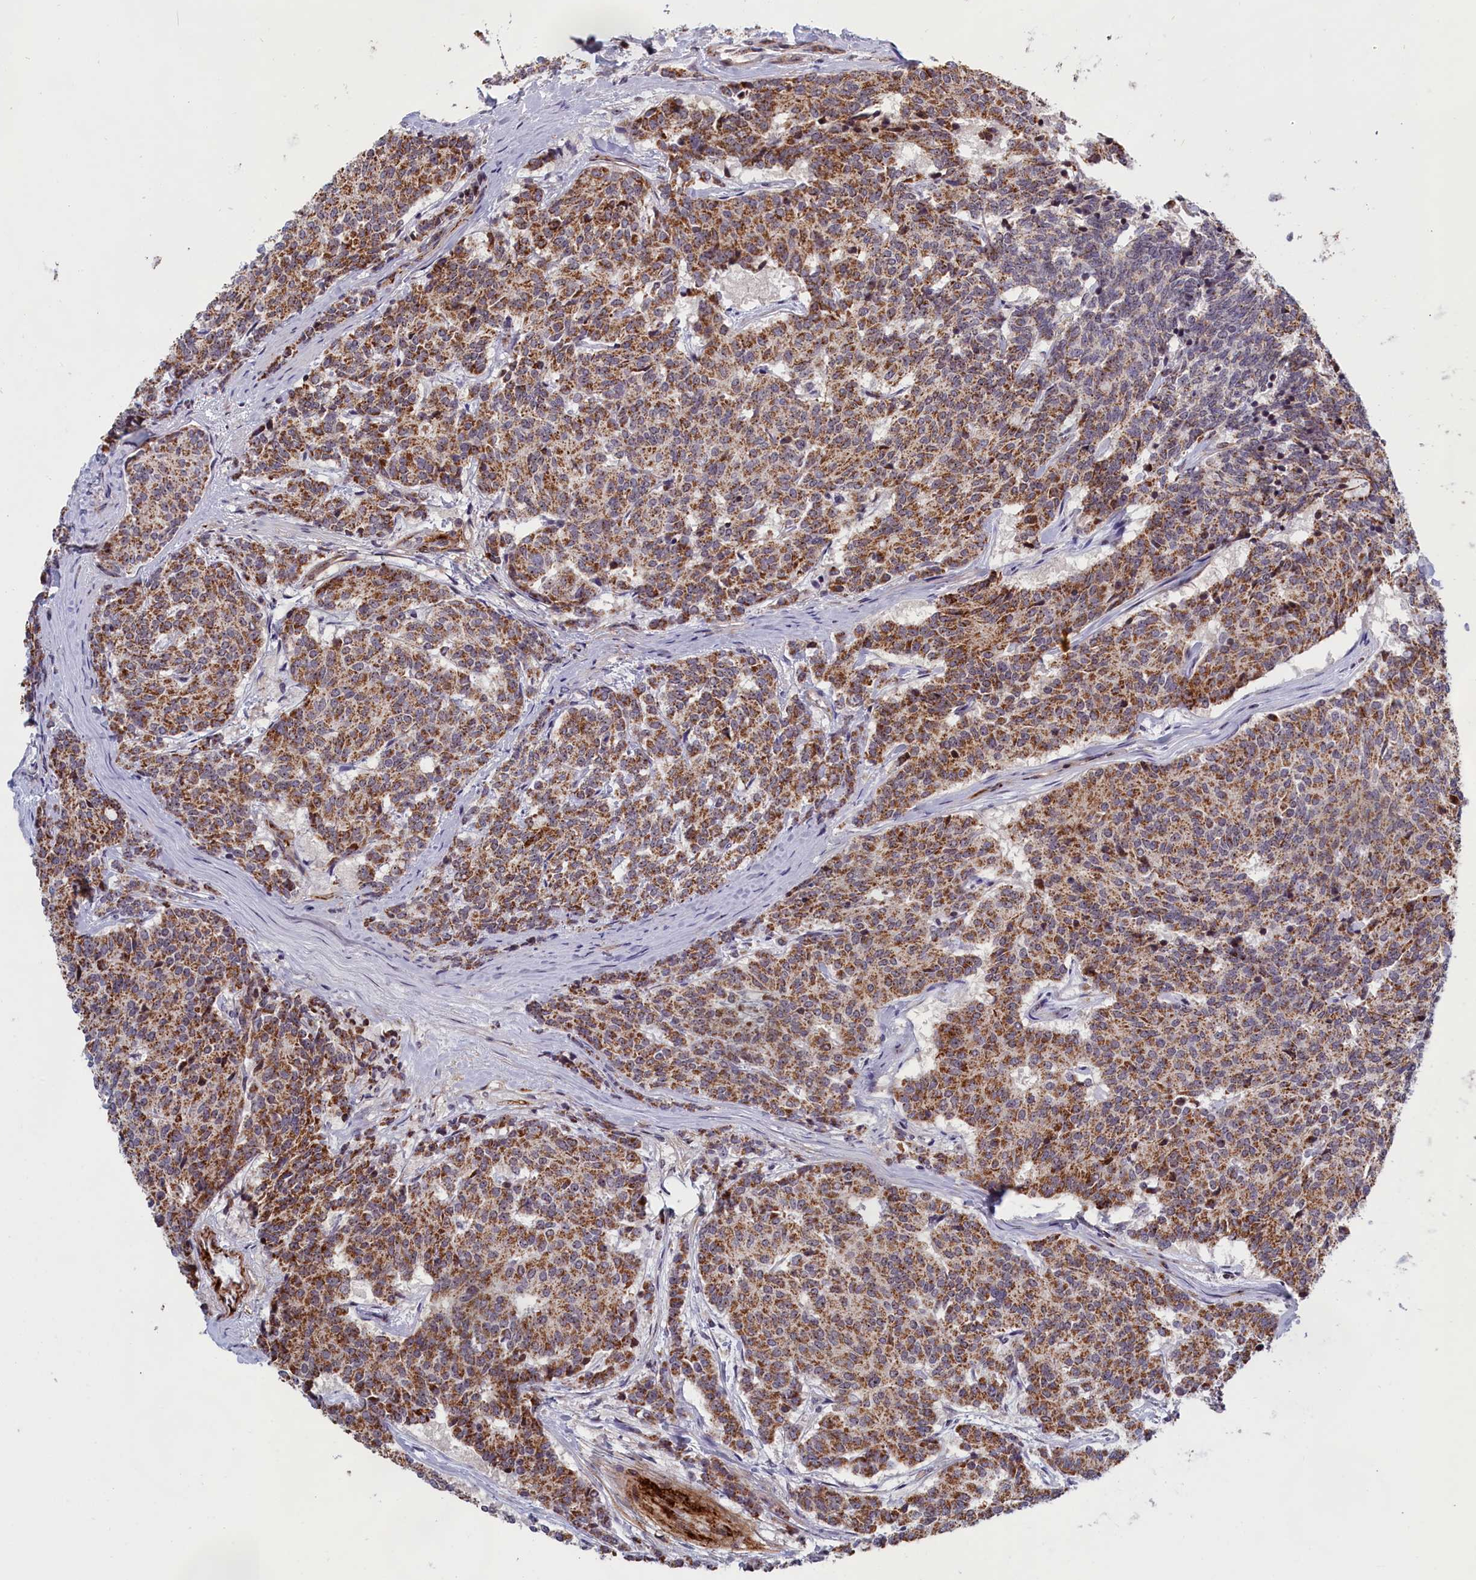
{"staining": {"intensity": "moderate", "quantity": ">75%", "location": "cytoplasmic/membranous"}, "tissue": "carcinoid", "cell_type": "Tumor cells", "image_type": "cancer", "snomed": [{"axis": "morphology", "description": "Carcinoid, malignant, NOS"}, {"axis": "topography", "description": "Pancreas"}], "caption": "Carcinoid tissue reveals moderate cytoplasmic/membranous expression in about >75% of tumor cells (brown staining indicates protein expression, while blue staining denotes nuclei).", "gene": "PPAN", "patient": {"sex": "female", "age": 54}}